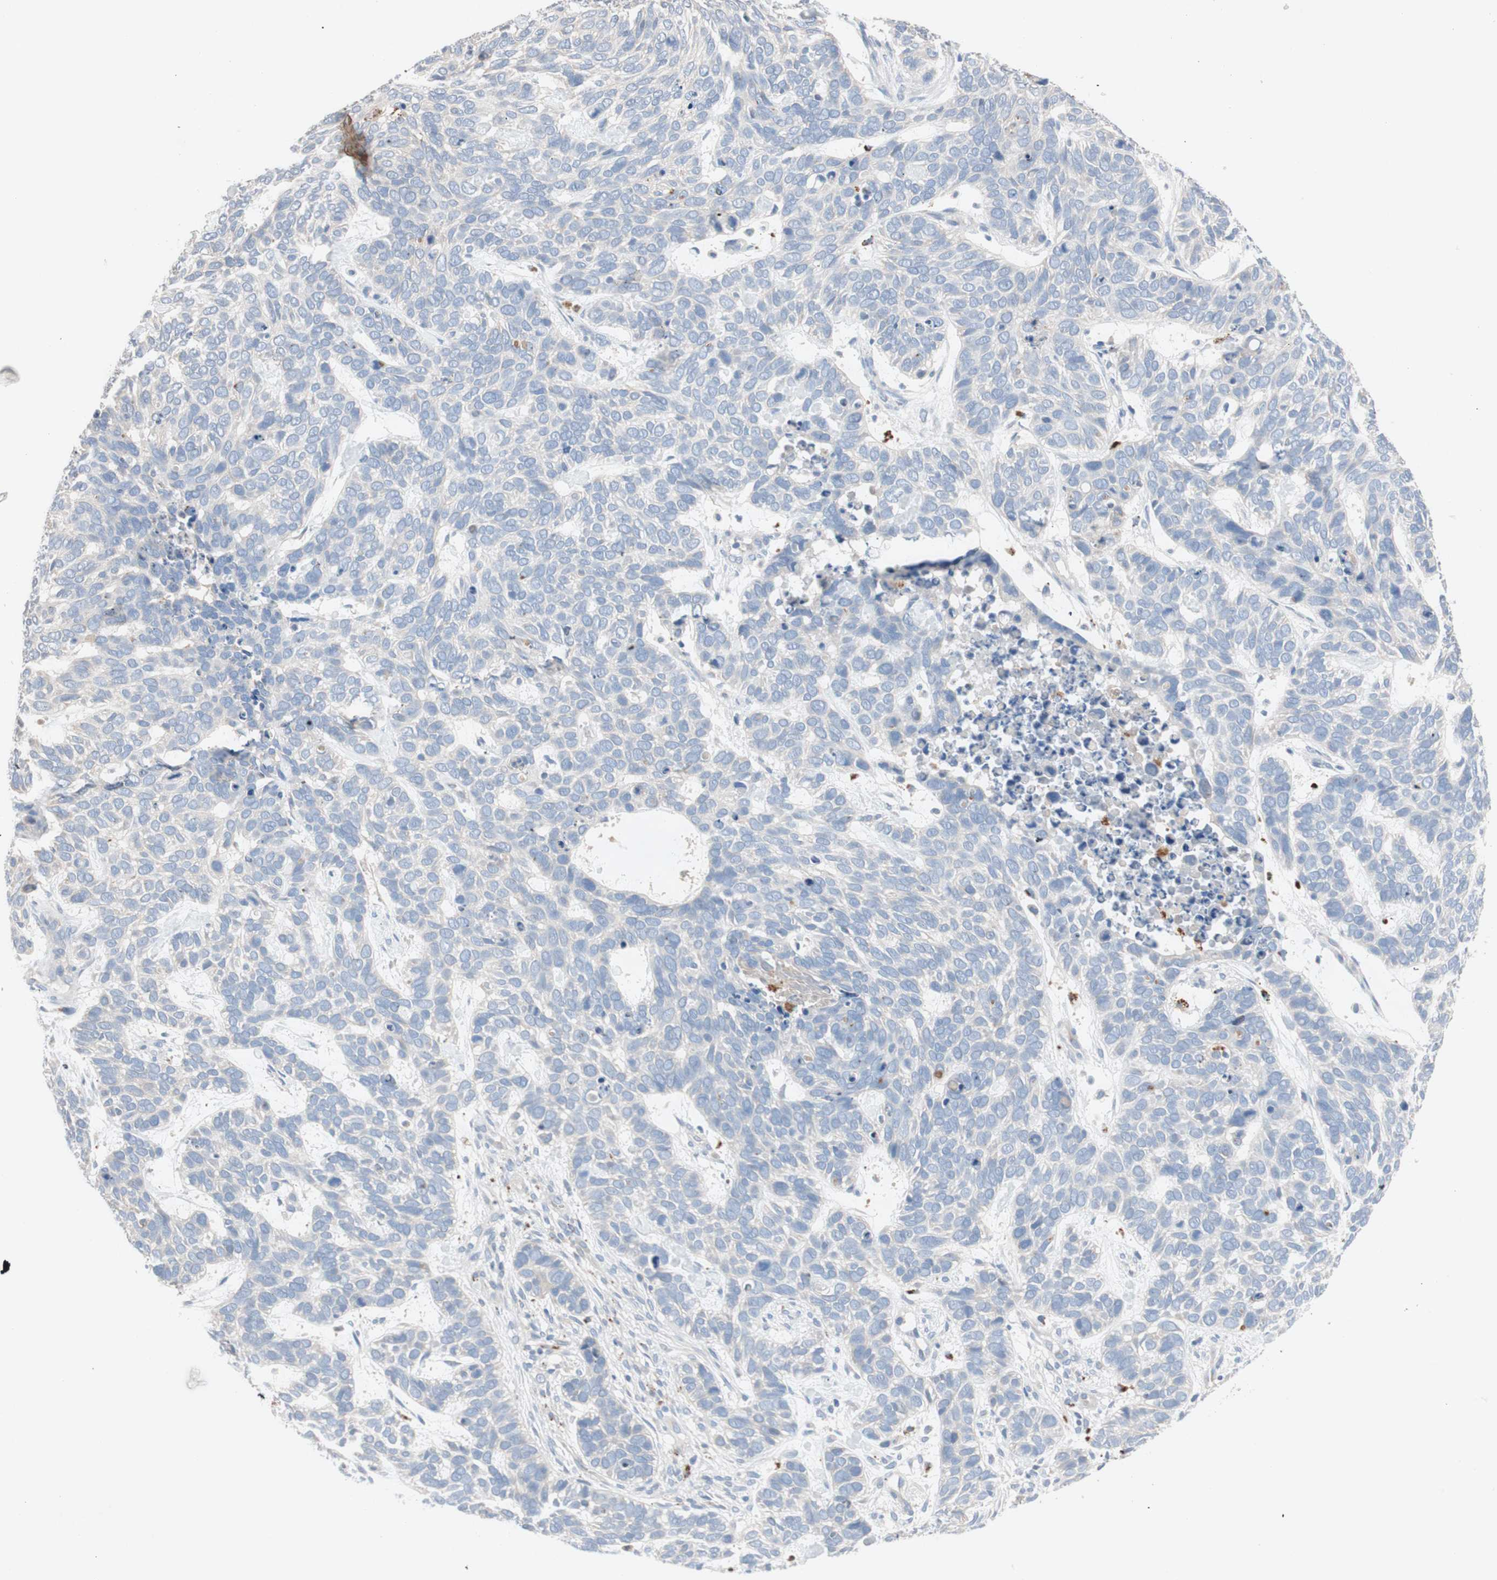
{"staining": {"intensity": "negative", "quantity": "none", "location": "none"}, "tissue": "skin cancer", "cell_type": "Tumor cells", "image_type": "cancer", "snomed": [{"axis": "morphology", "description": "Basal cell carcinoma"}, {"axis": "topography", "description": "Skin"}], "caption": "This is an immunohistochemistry (IHC) histopathology image of human skin basal cell carcinoma. There is no expression in tumor cells.", "gene": "CLEC4D", "patient": {"sex": "male", "age": 87}}